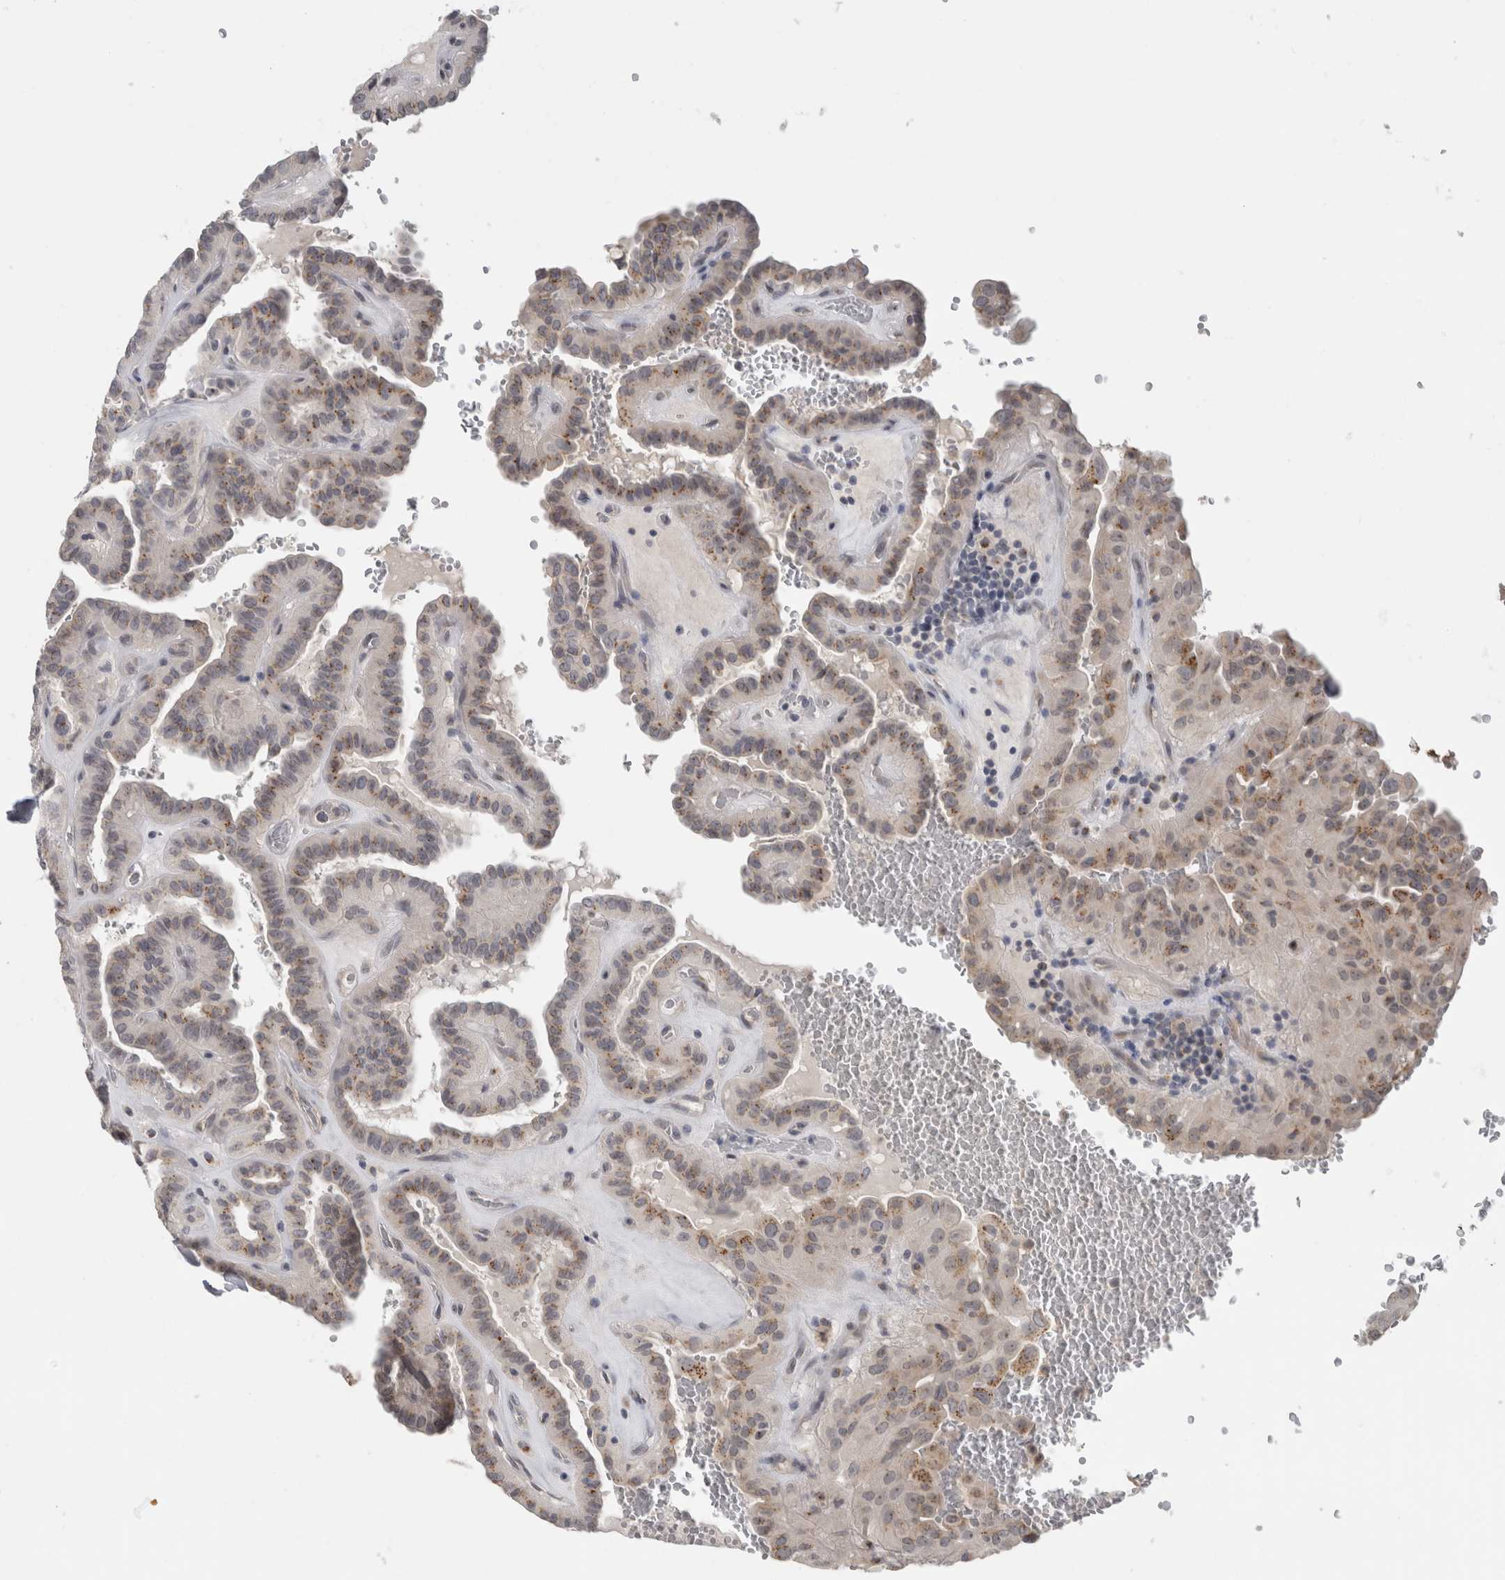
{"staining": {"intensity": "moderate", "quantity": "25%-75%", "location": "cytoplasmic/membranous"}, "tissue": "thyroid cancer", "cell_type": "Tumor cells", "image_type": "cancer", "snomed": [{"axis": "morphology", "description": "Papillary adenocarcinoma, NOS"}, {"axis": "topography", "description": "Thyroid gland"}], "caption": "An image of thyroid papillary adenocarcinoma stained for a protein displays moderate cytoplasmic/membranous brown staining in tumor cells.", "gene": "MGAT1", "patient": {"sex": "male", "age": 77}}